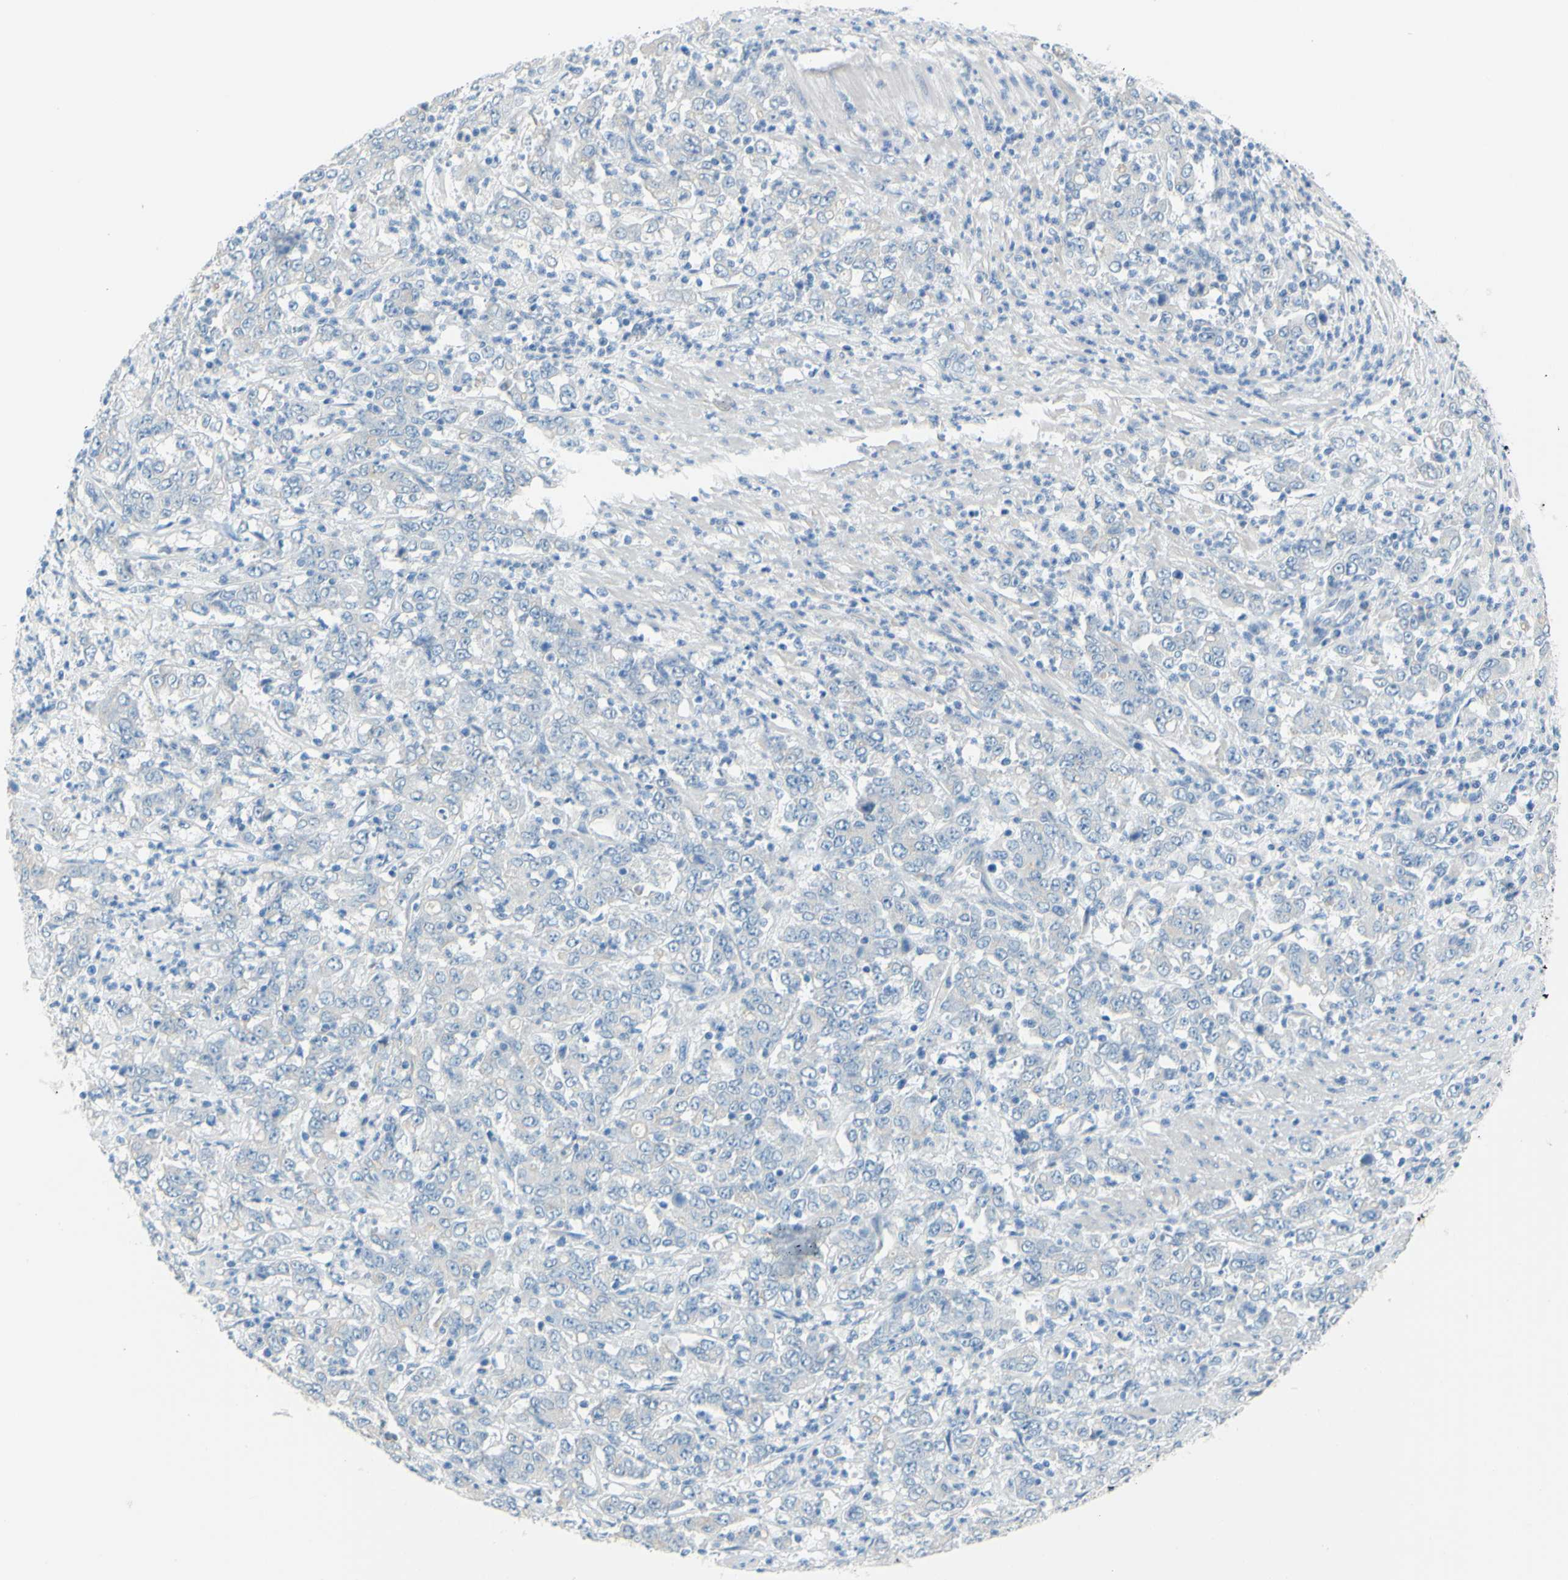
{"staining": {"intensity": "negative", "quantity": "none", "location": "none"}, "tissue": "stomach cancer", "cell_type": "Tumor cells", "image_type": "cancer", "snomed": [{"axis": "morphology", "description": "Adenocarcinoma, NOS"}, {"axis": "topography", "description": "Stomach, lower"}], "caption": "IHC of human stomach adenocarcinoma reveals no staining in tumor cells.", "gene": "SLC1A2", "patient": {"sex": "female", "age": 71}}